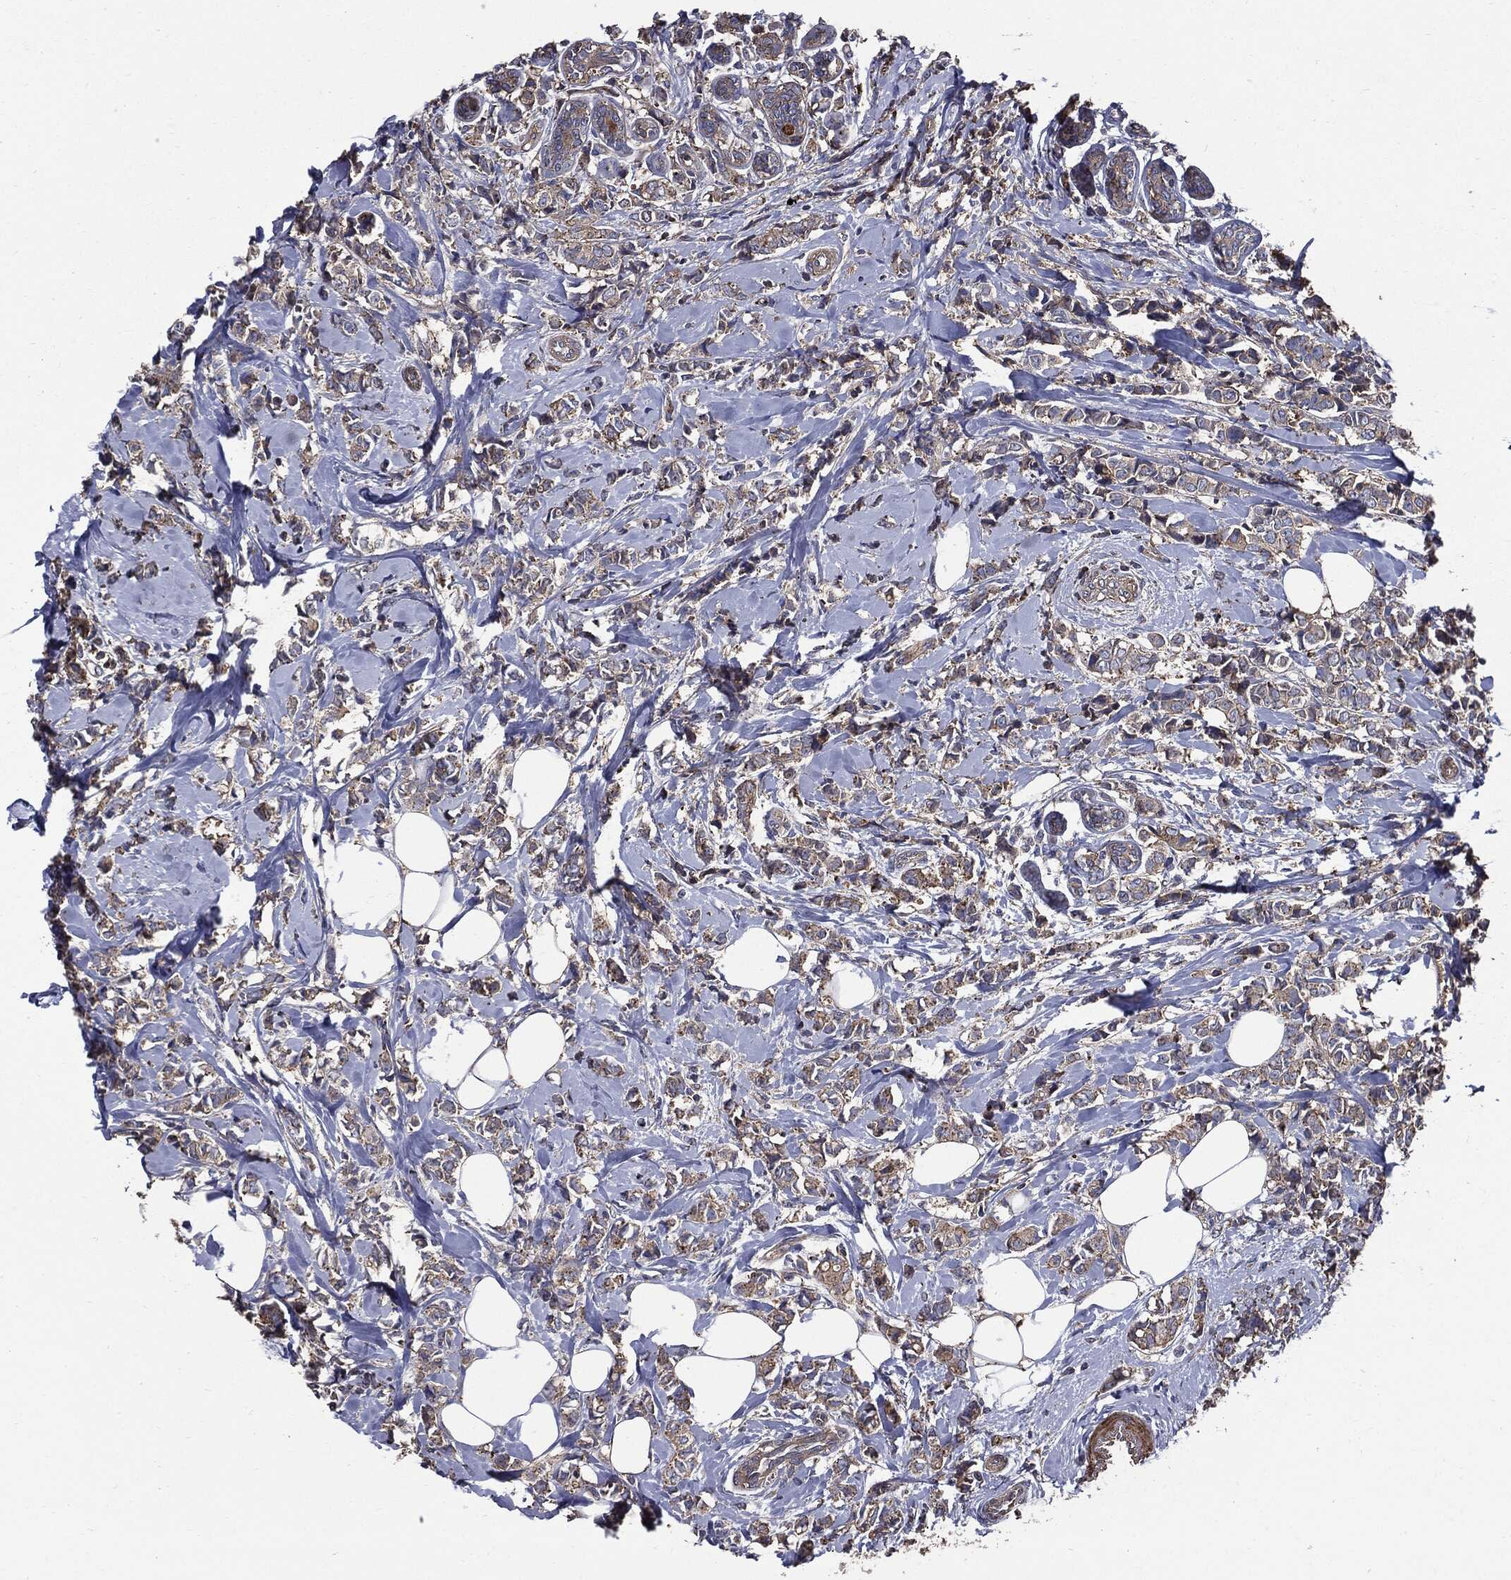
{"staining": {"intensity": "weak", "quantity": "25%-75%", "location": "cytoplasmic/membranous"}, "tissue": "breast cancer", "cell_type": "Tumor cells", "image_type": "cancer", "snomed": [{"axis": "morphology", "description": "Normal tissue, NOS"}, {"axis": "morphology", "description": "Duct carcinoma"}, {"axis": "topography", "description": "Breast"}], "caption": "Immunohistochemical staining of human breast cancer shows low levels of weak cytoplasmic/membranous expression in about 25%-75% of tumor cells.", "gene": "PDCD6IP", "patient": {"sex": "female", "age": 44}}